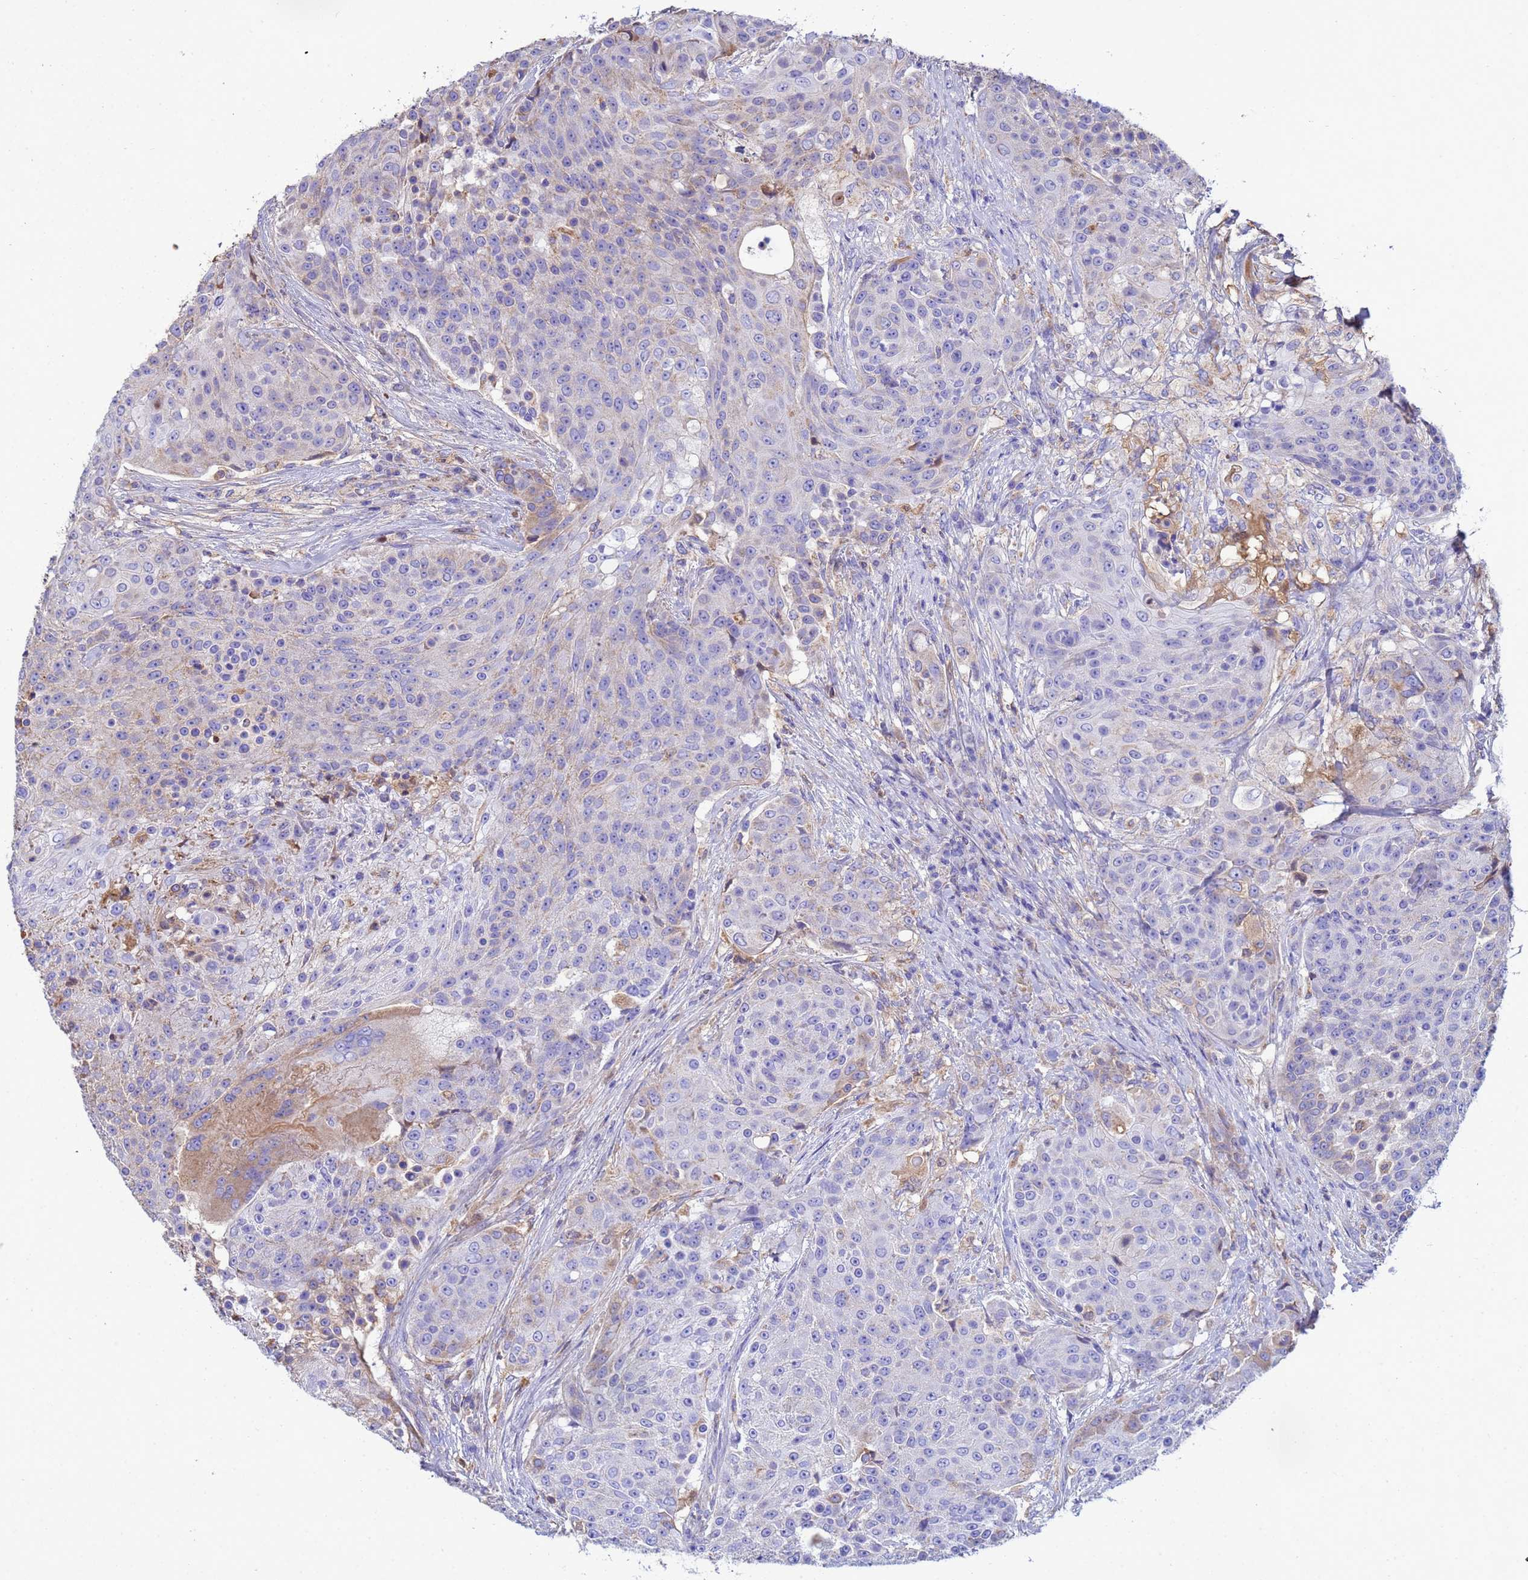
{"staining": {"intensity": "weak", "quantity": "<25%", "location": "cytoplasmic/membranous"}, "tissue": "urothelial cancer", "cell_type": "Tumor cells", "image_type": "cancer", "snomed": [{"axis": "morphology", "description": "Urothelial carcinoma, High grade"}, {"axis": "topography", "description": "Urinary bladder"}], "caption": "Tumor cells show no significant expression in urothelial cancer.", "gene": "GLUD1", "patient": {"sex": "female", "age": 63}}